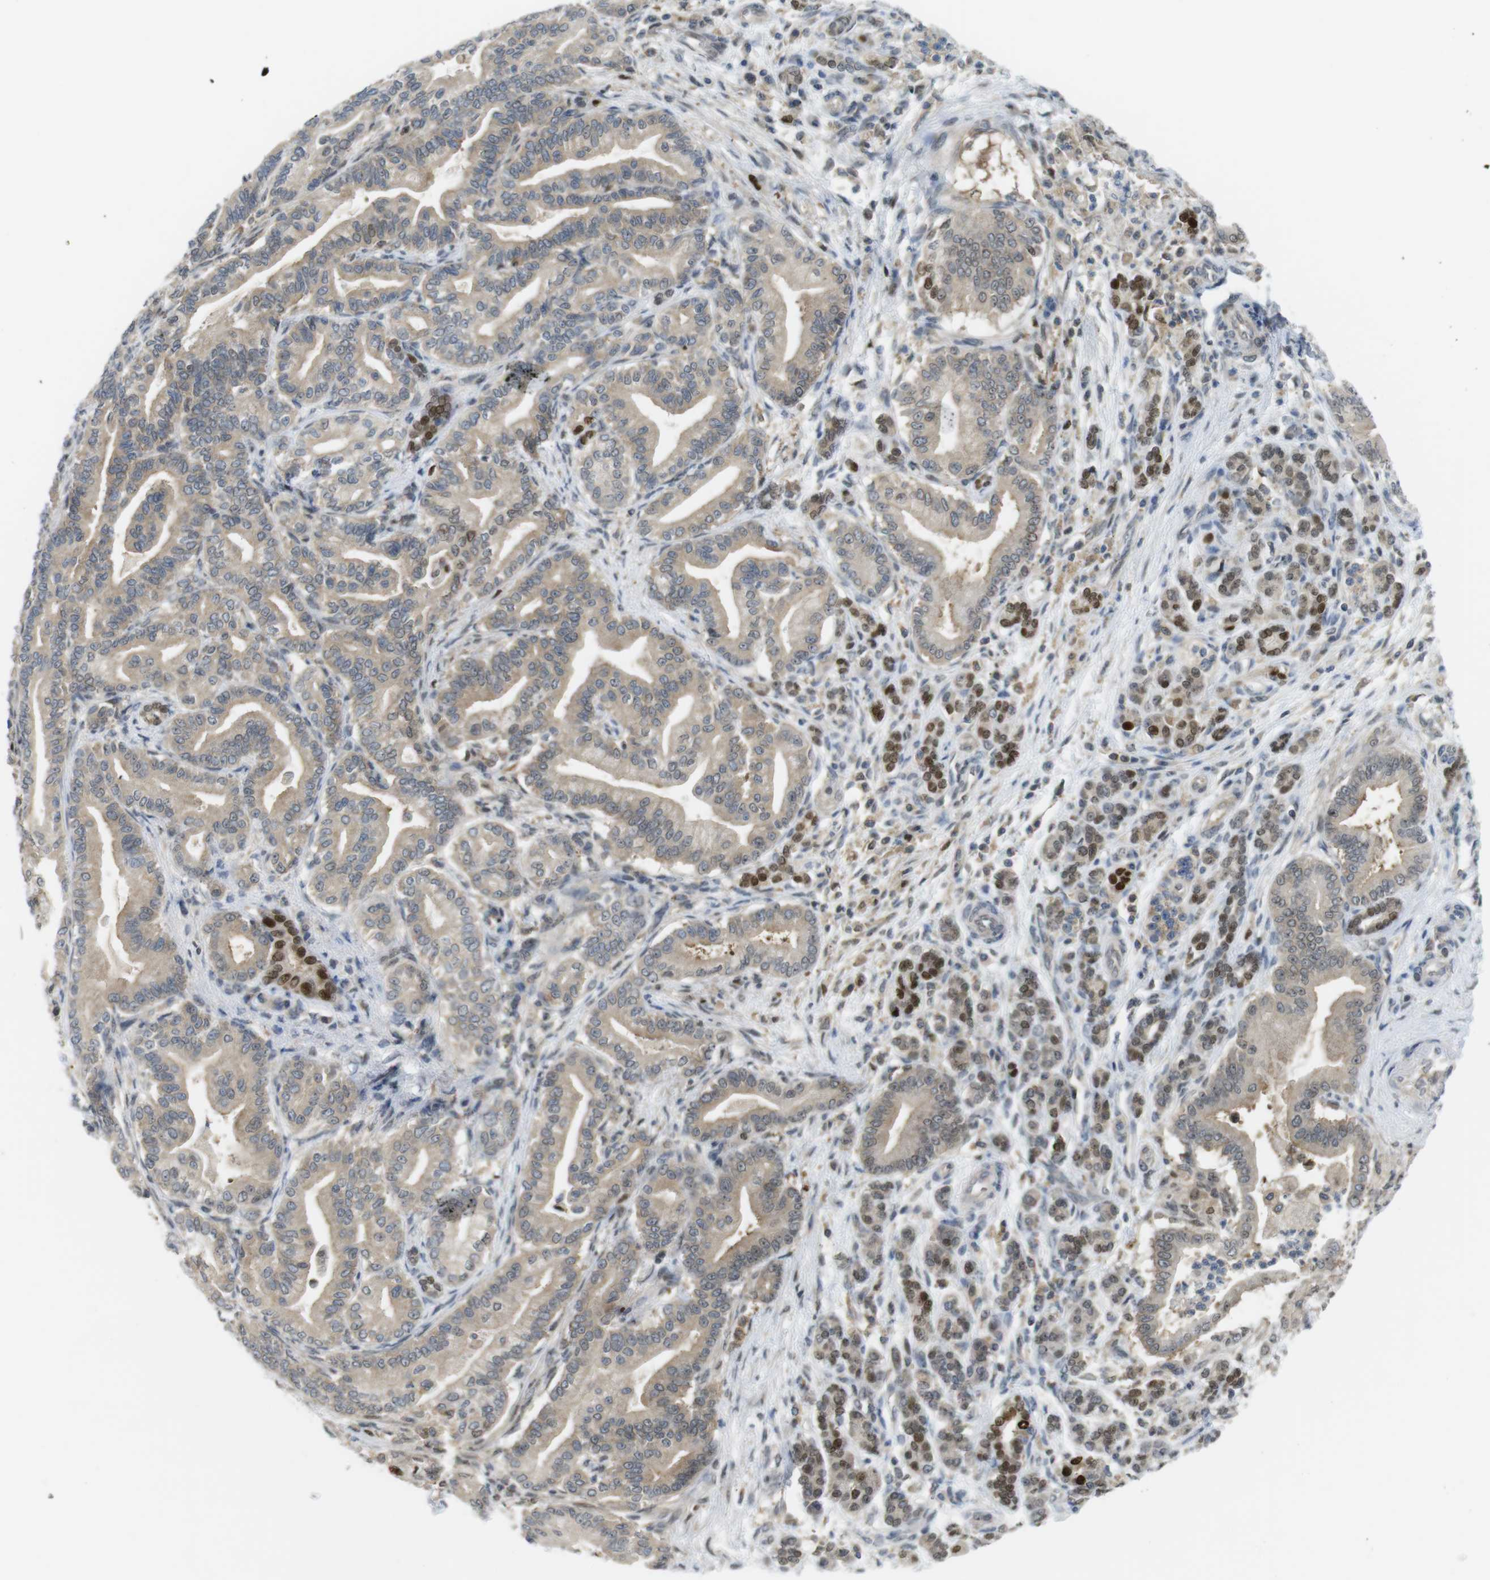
{"staining": {"intensity": "weak", "quantity": ">75%", "location": "cytoplasmic/membranous"}, "tissue": "pancreatic cancer", "cell_type": "Tumor cells", "image_type": "cancer", "snomed": [{"axis": "morphology", "description": "Normal tissue, NOS"}, {"axis": "morphology", "description": "Adenocarcinoma, NOS"}, {"axis": "topography", "description": "Pancreas"}], "caption": "A brown stain shows weak cytoplasmic/membranous positivity of a protein in pancreatic cancer (adenocarcinoma) tumor cells.", "gene": "RCC1", "patient": {"sex": "male", "age": 63}}